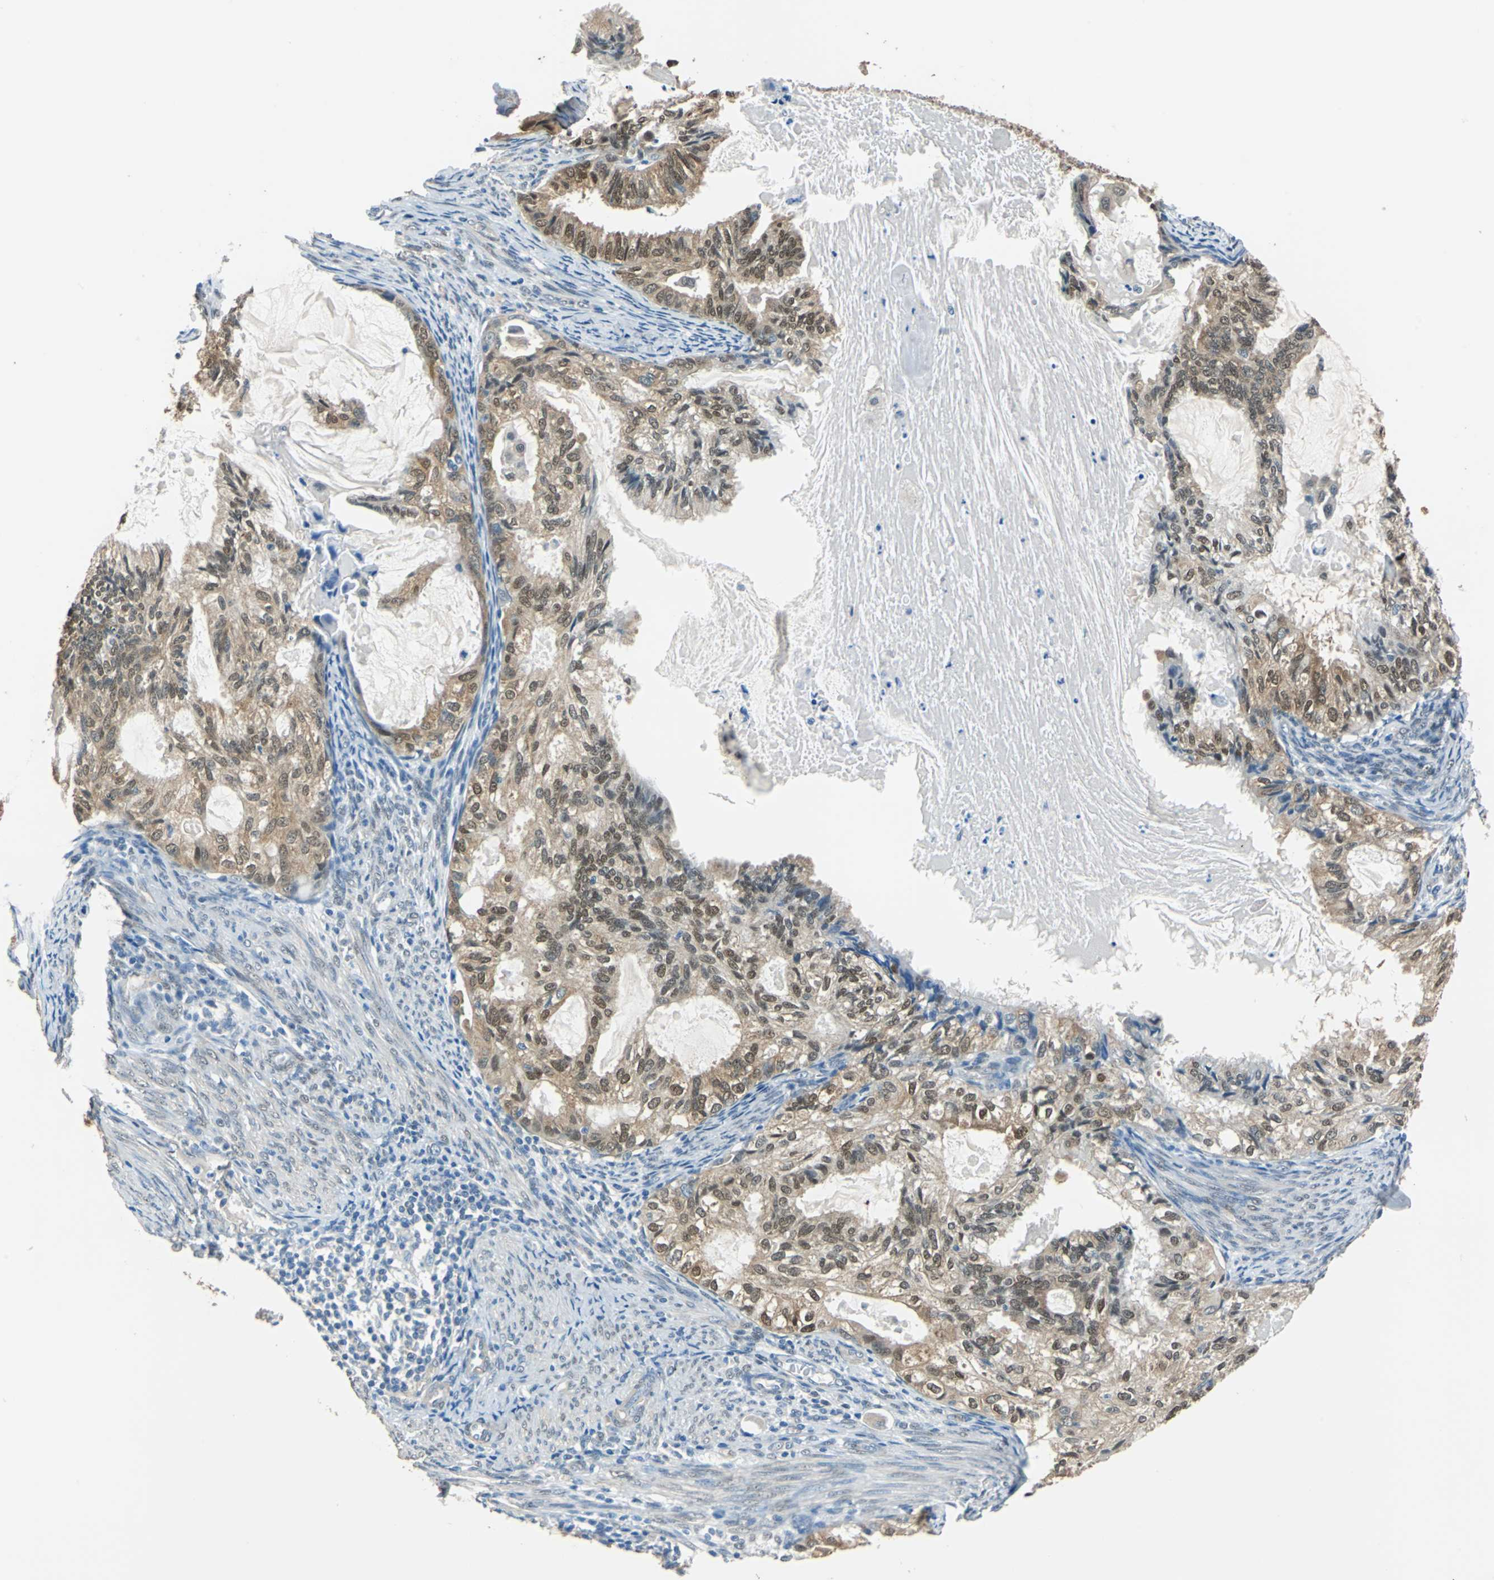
{"staining": {"intensity": "moderate", "quantity": ">75%", "location": "cytoplasmic/membranous,nuclear"}, "tissue": "cervical cancer", "cell_type": "Tumor cells", "image_type": "cancer", "snomed": [{"axis": "morphology", "description": "Normal tissue, NOS"}, {"axis": "morphology", "description": "Adenocarcinoma, NOS"}, {"axis": "topography", "description": "Cervix"}, {"axis": "topography", "description": "Endometrium"}], "caption": "Brown immunohistochemical staining in human cervical cancer (adenocarcinoma) reveals moderate cytoplasmic/membranous and nuclear staining in approximately >75% of tumor cells.", "gene": "FKBP4", "patient": {"sex": "female", "age": 86}}